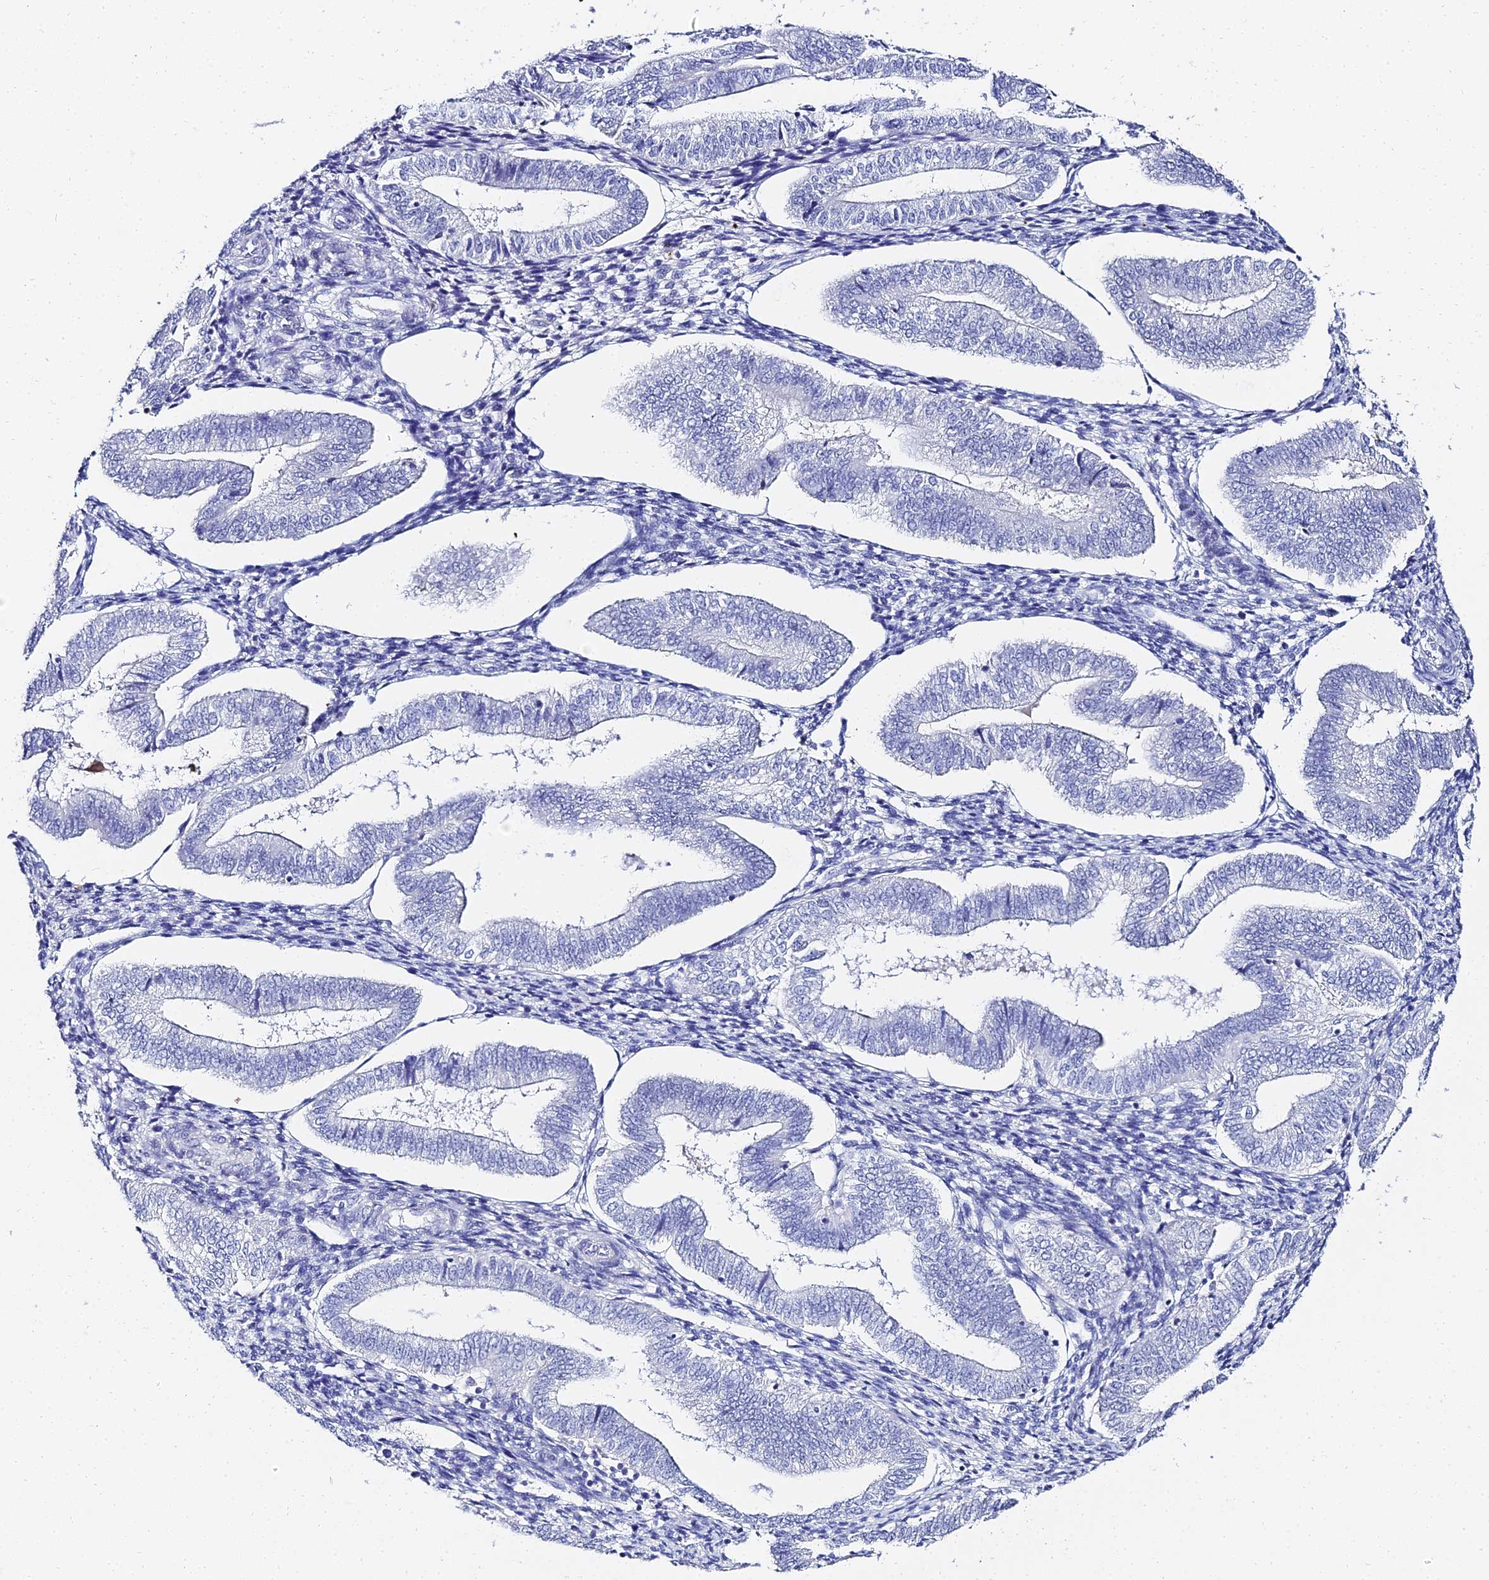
{"staining": {"intensity": "negative", "quantity": "none", "location": "none"}, "tissue": "endometrium", "cell_type": "Cells in endometrial stroma", "image_type": "normal", "snomed": [{"axis": "morphology", "description": "Normal tissue, NOS"}, {"axis": "topography", "description": "Endometrium"}], "caption": "Cells in endometrial stroma are negative for brown protein staining in unremarkable endometrium. (Immunohistochemistry, brightfield microscopy, high magnification).", "gene": "KRT17", "patient": {"sex": "female", "age": 34}}